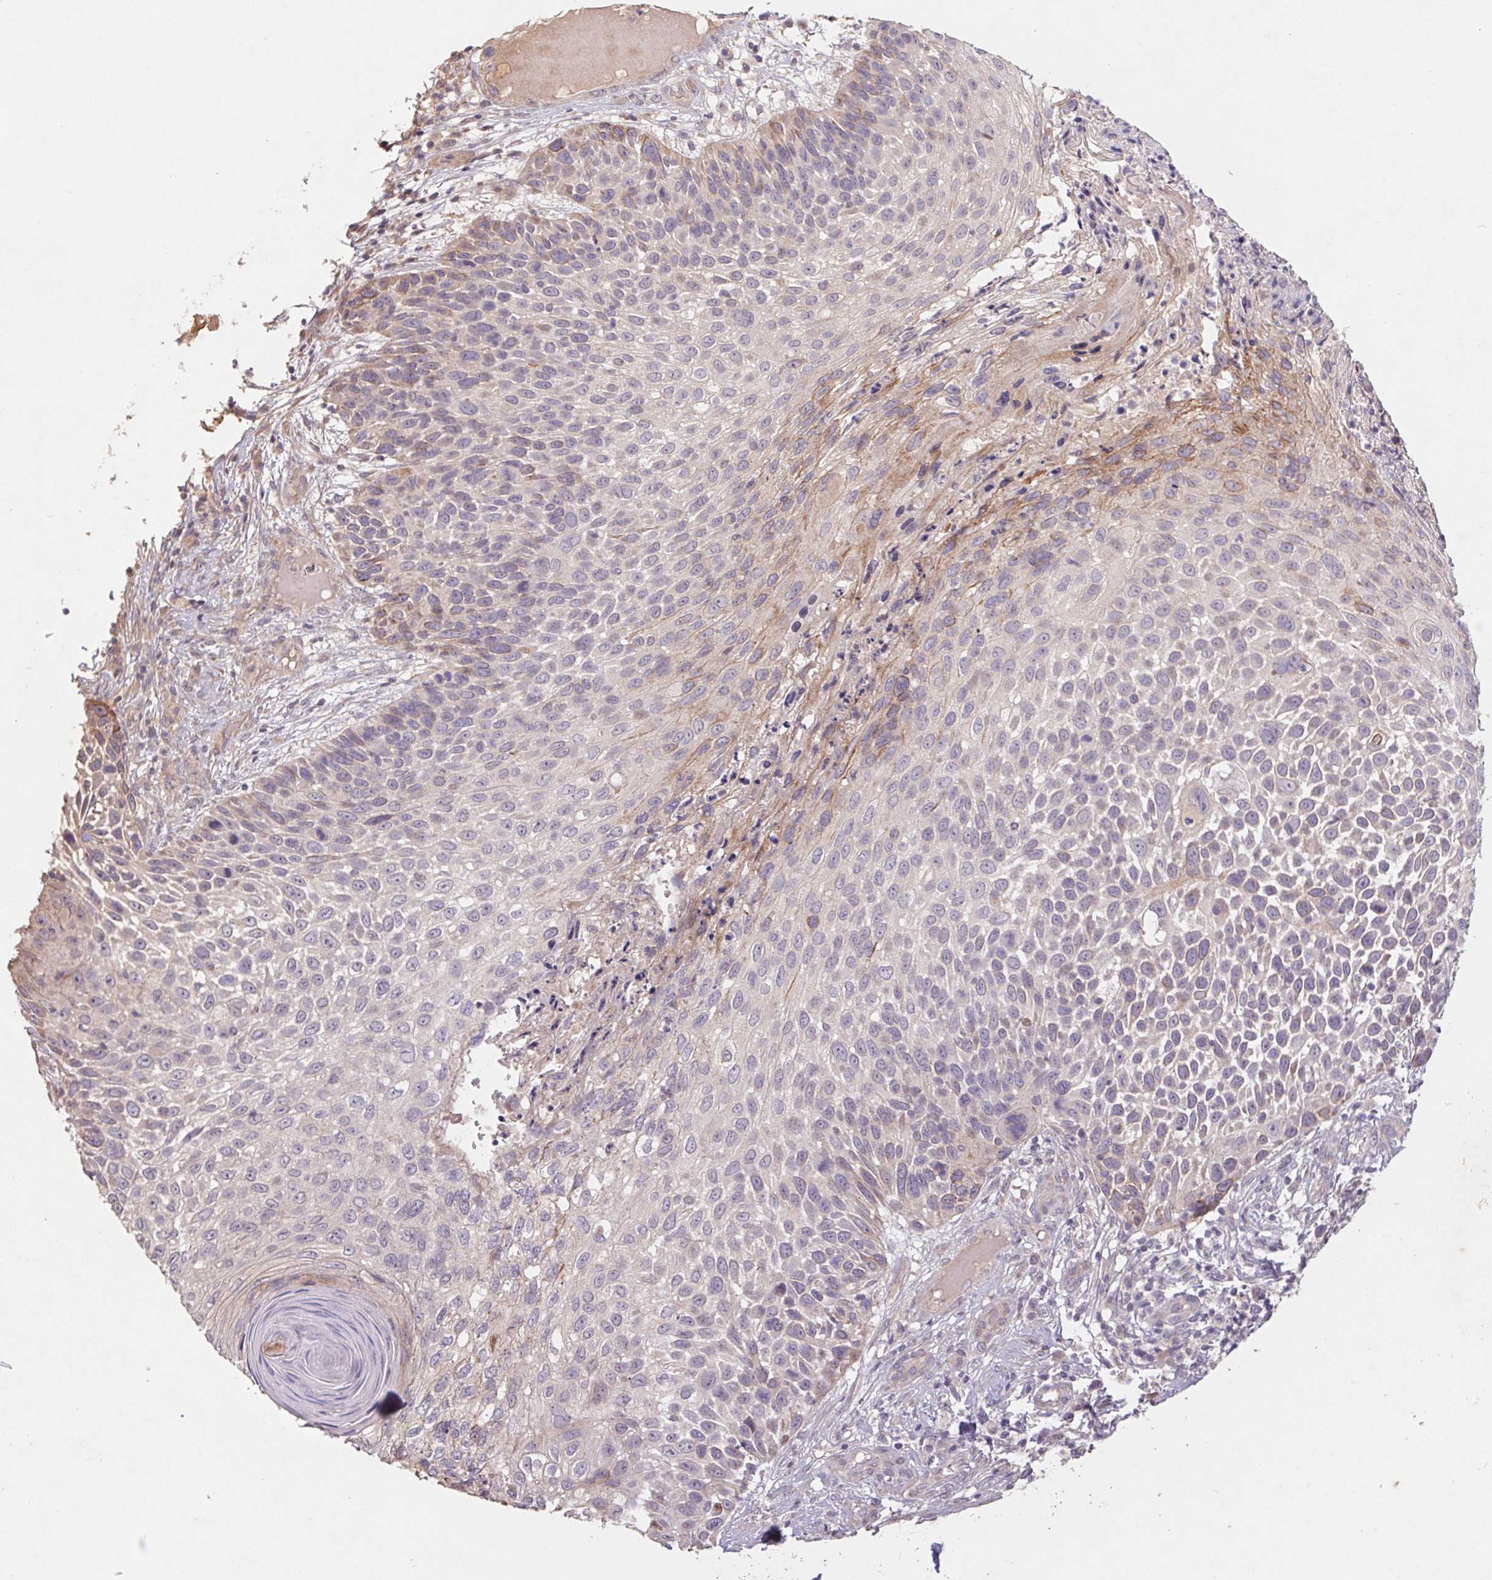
{"staining": {"intensity": "moderate", "quantity": "<25%", "location": "cytoplasmic/membranous"}, "tissue": "skin cancer", "cell_type": "Tumor cells", "image_type": "cancer", "snomed": [{"axis": "morphology", "description": "Squamous cell carcinoma, NOS"}, {"axis": "topography", "description": "Skin"}], "caption": "A photomicrograph showing moderate cytoplasmic/membranous positivity in approximately <25% of tumor cells in skin cancer, as visualized by brown immunohistochemical staining.", "gene": "GRM2", "patient": {"sex": "male", "age": 92}}